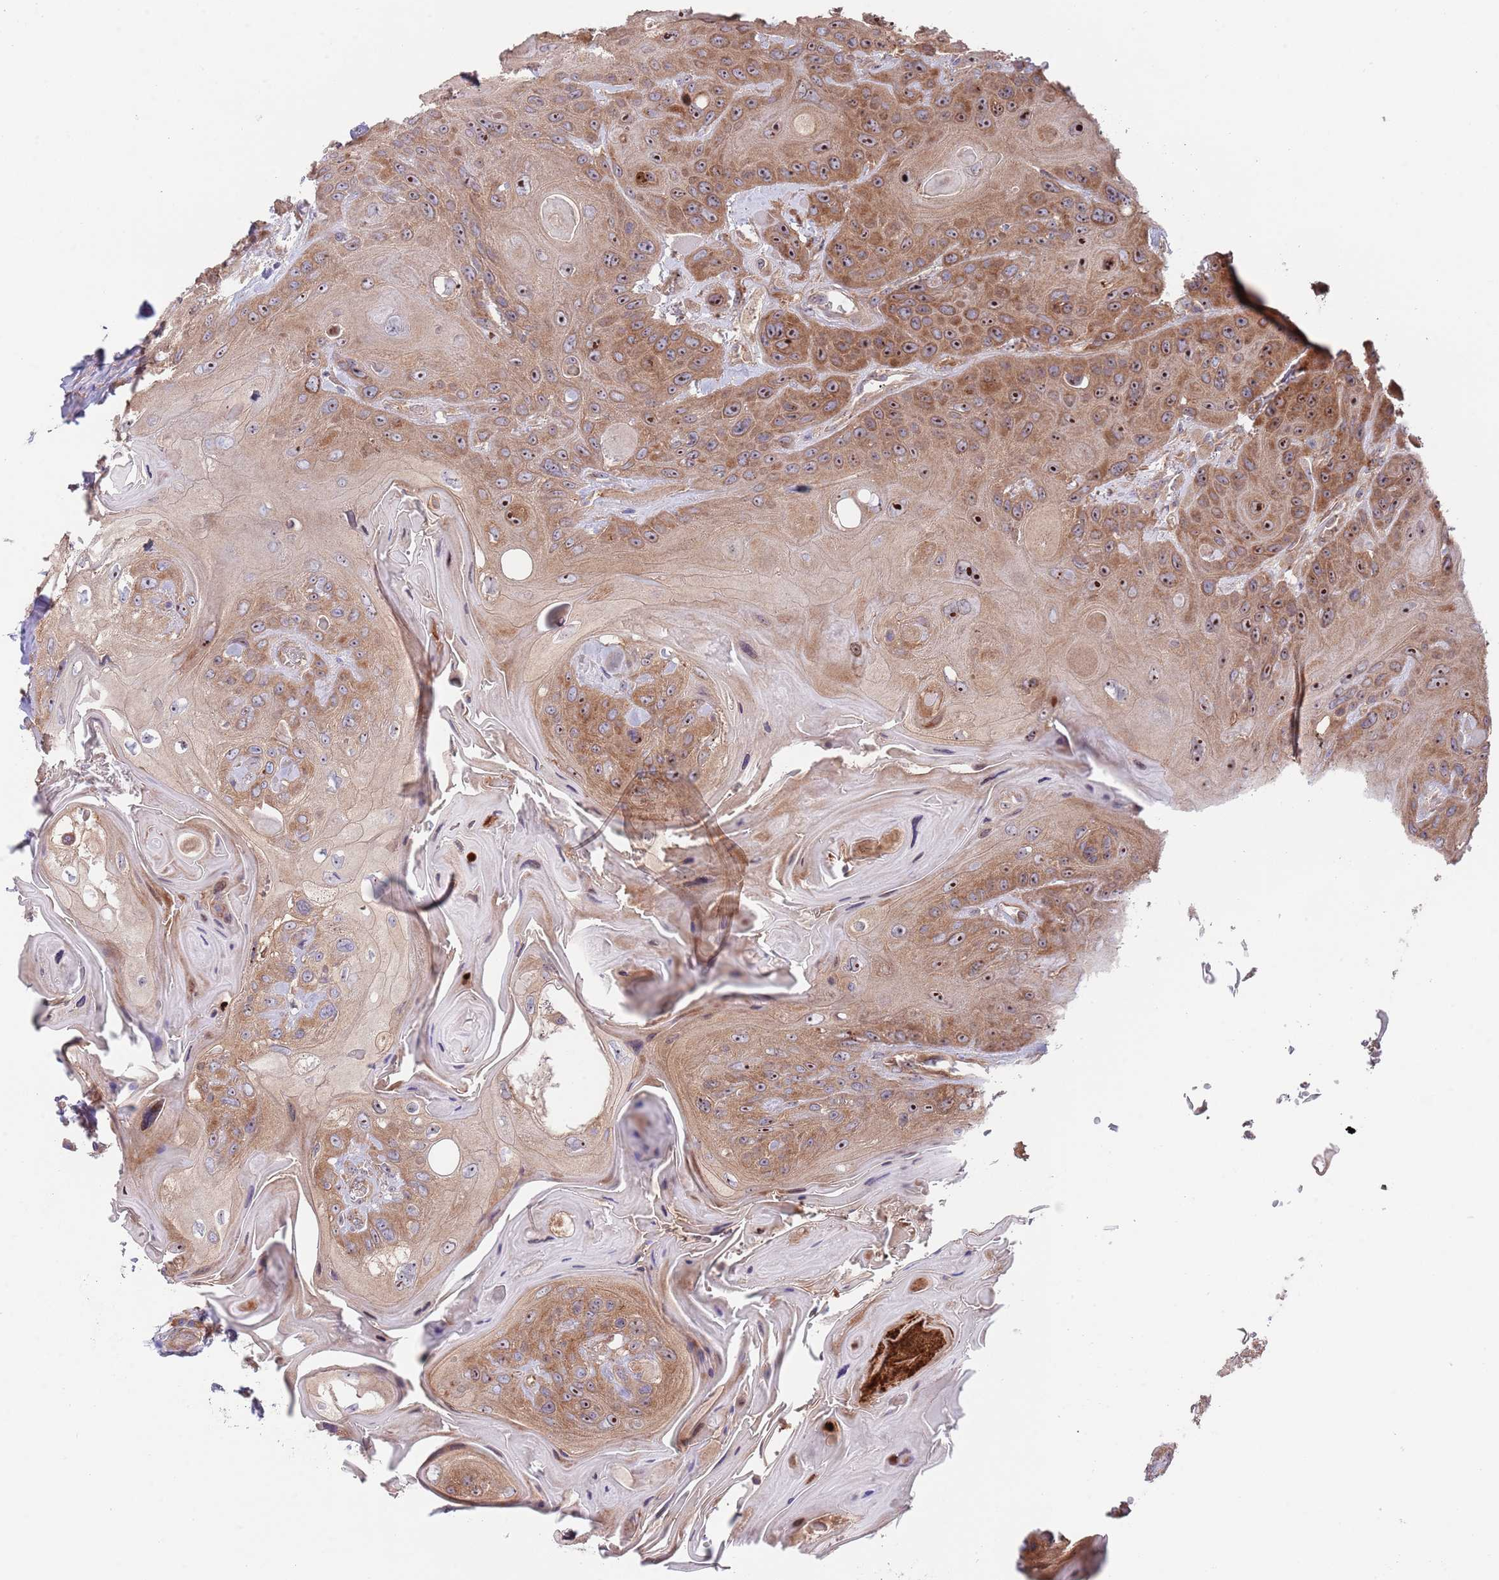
{"staining": {"intensity": "moderate", "quantity": ">75%", "location": "cytoplasmic/membranous,nuclear"}, "tissue": "head and neck cancer", "cell_type": "Tumor cells", "image_type": "cancer", "snomed": [{"axis": "morphology", "description": "Squamous cell carcinoma, NOS"}, {"axis": "topography", "description": "Head-Neck"}], "caption": "Head and neck cancer stained with a brown dye demonstrates moderate cytoplasmic/membranous and nuclear positive positivity in approximately >75% of tumor cells.", "gene": "EIF3F", "patient": {"sex": "female", "age": 59}}